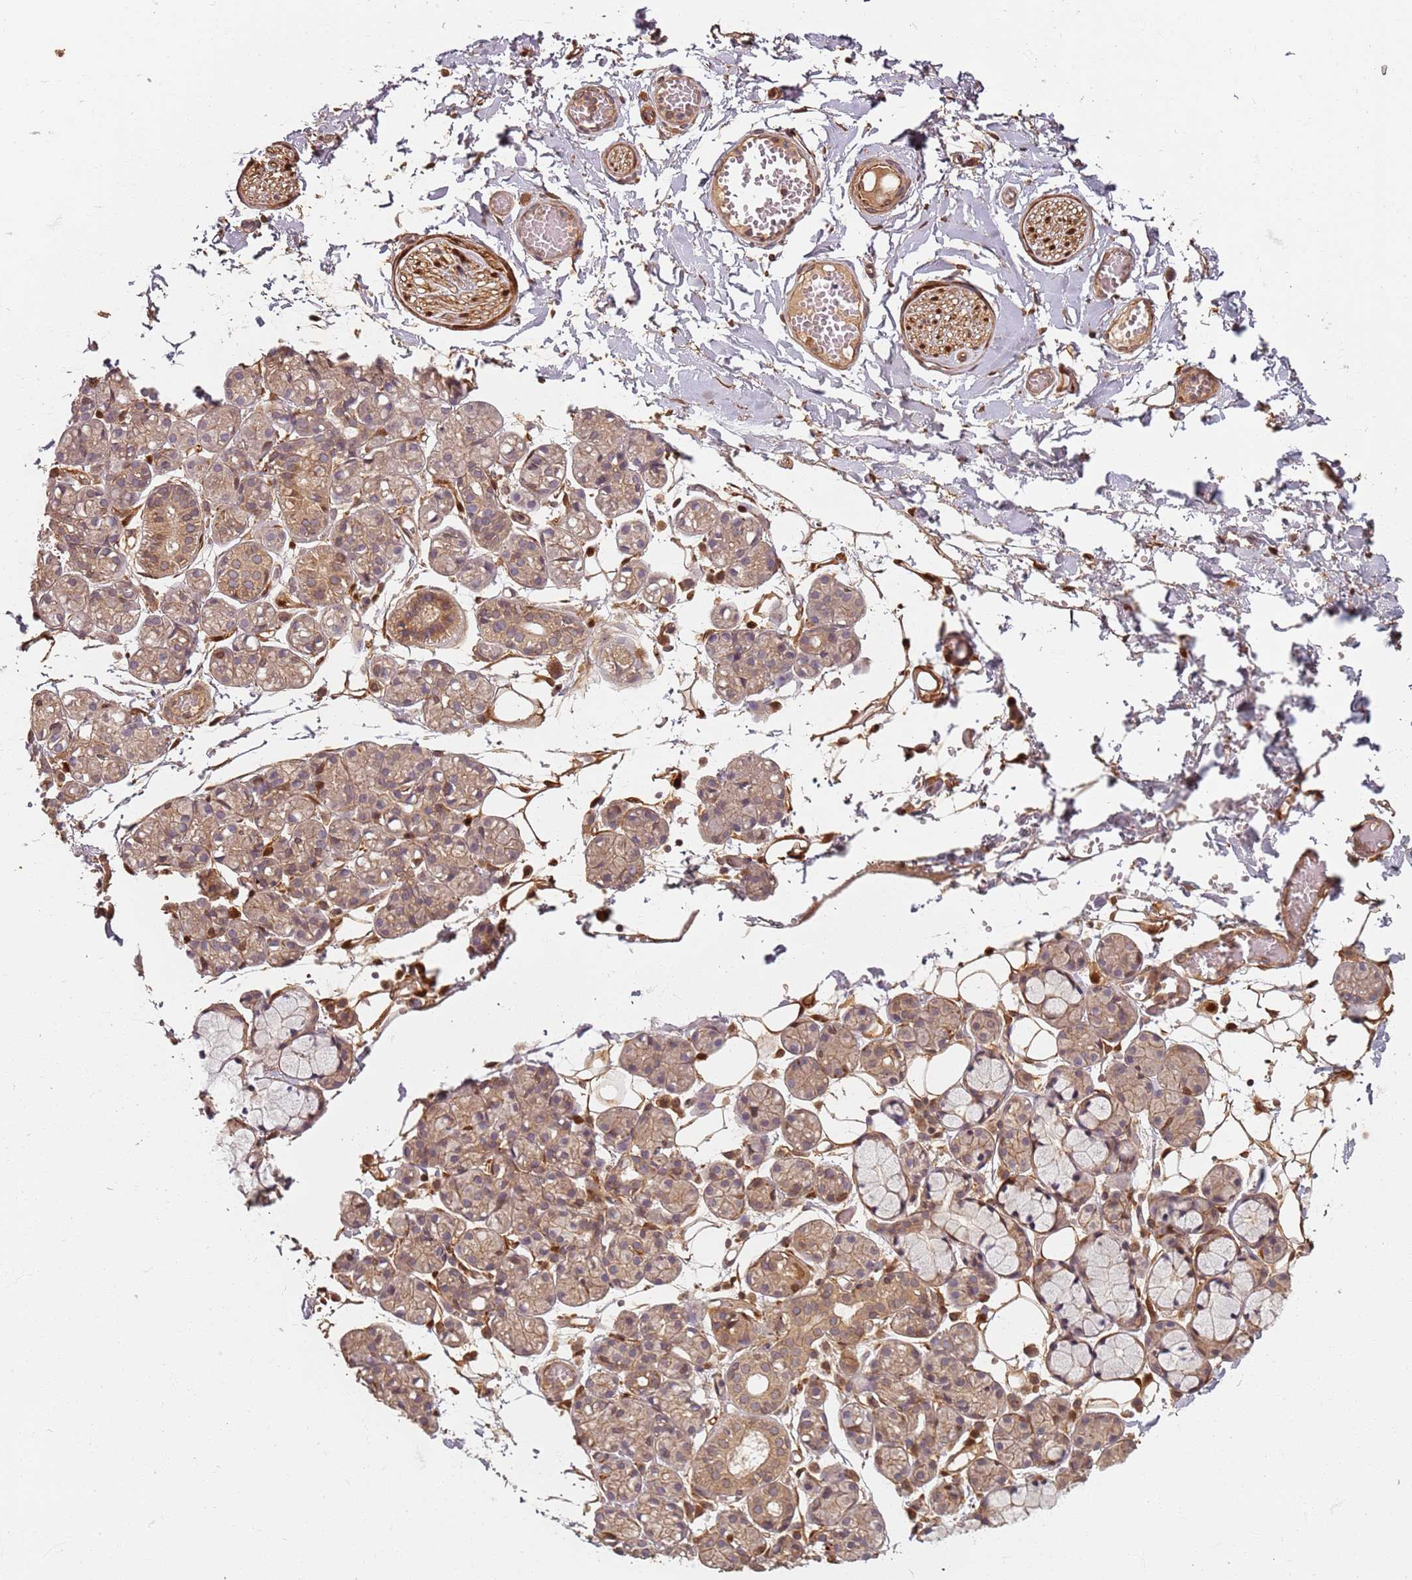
{"staining": {"intensity": "weak", "quantity": "25%-75%", "location": "cytoplasmic/membranous"}, "tissue": "salivary gland", "cell_type": "Glandular cells", "image_type": "normal", "snomed": [{"axis": "morphology", "description": "Normal tissue, NOS"}, {"axis": "topography", "description": "Salivary gland"}], "caption": "Unremarkable salivary gland exhibits weak cytoplasmic/membranous expression in approximately 25%-75% of glandular cells.", "gene": "SDCCAG8", "patient": {"sex": "male", "age": 63}}